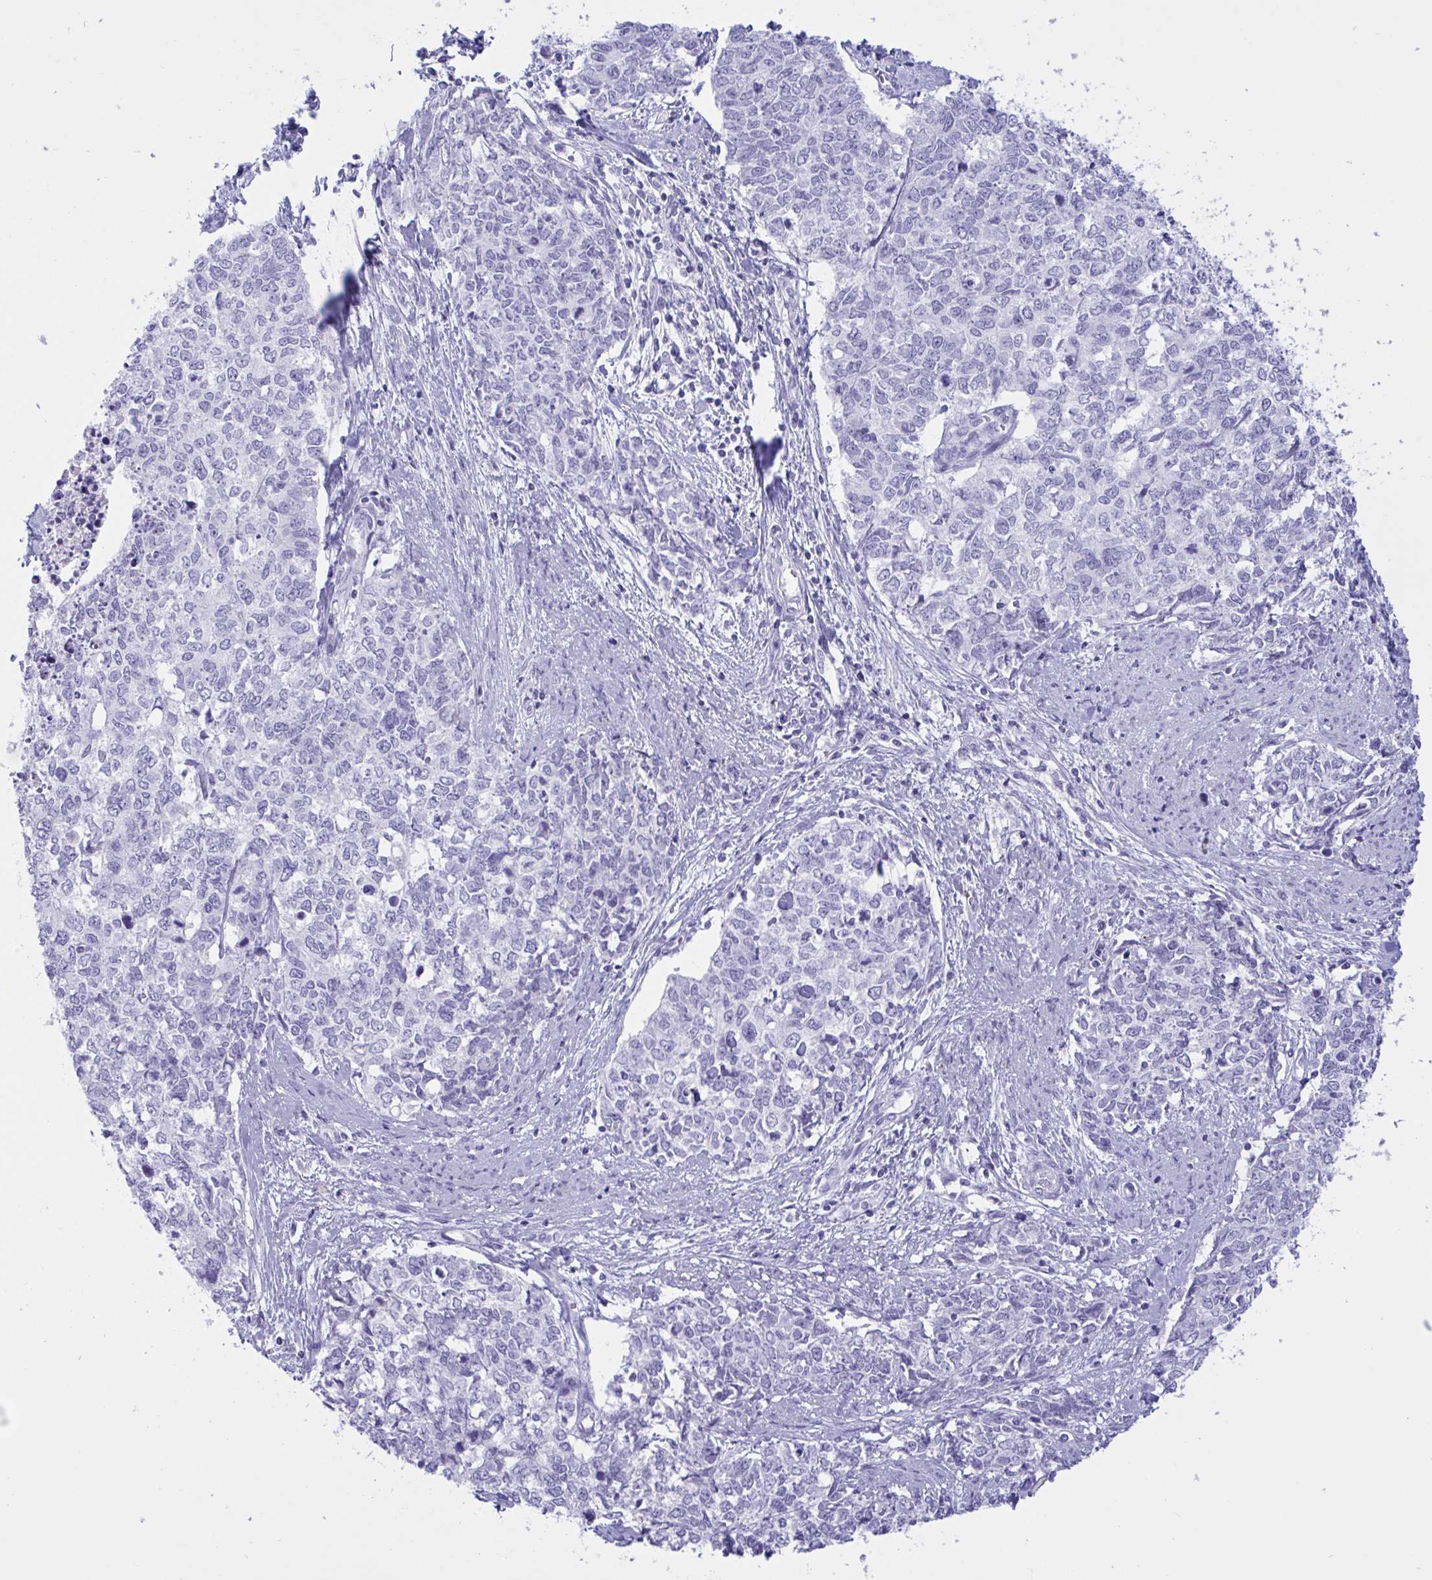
{"staining": {"intensity": "negative", "quantity": "none", "location": "none"}, "tissue": "cervical cancer", "cell_type": "Tumor cells", "image_type": "cancer", "snomed": [{"axis": "morphology", "description": "Adenocarcinoma, NOS"}, {"axis": "topography", "description": "Cervix"}], "caption": "DAB immunohistochemical staining of cervical adenocarcinoma exhibits no significant staining in tumor cells.", "gene": "OXLD1", "patient": {"sex": "female", "age": 63}}